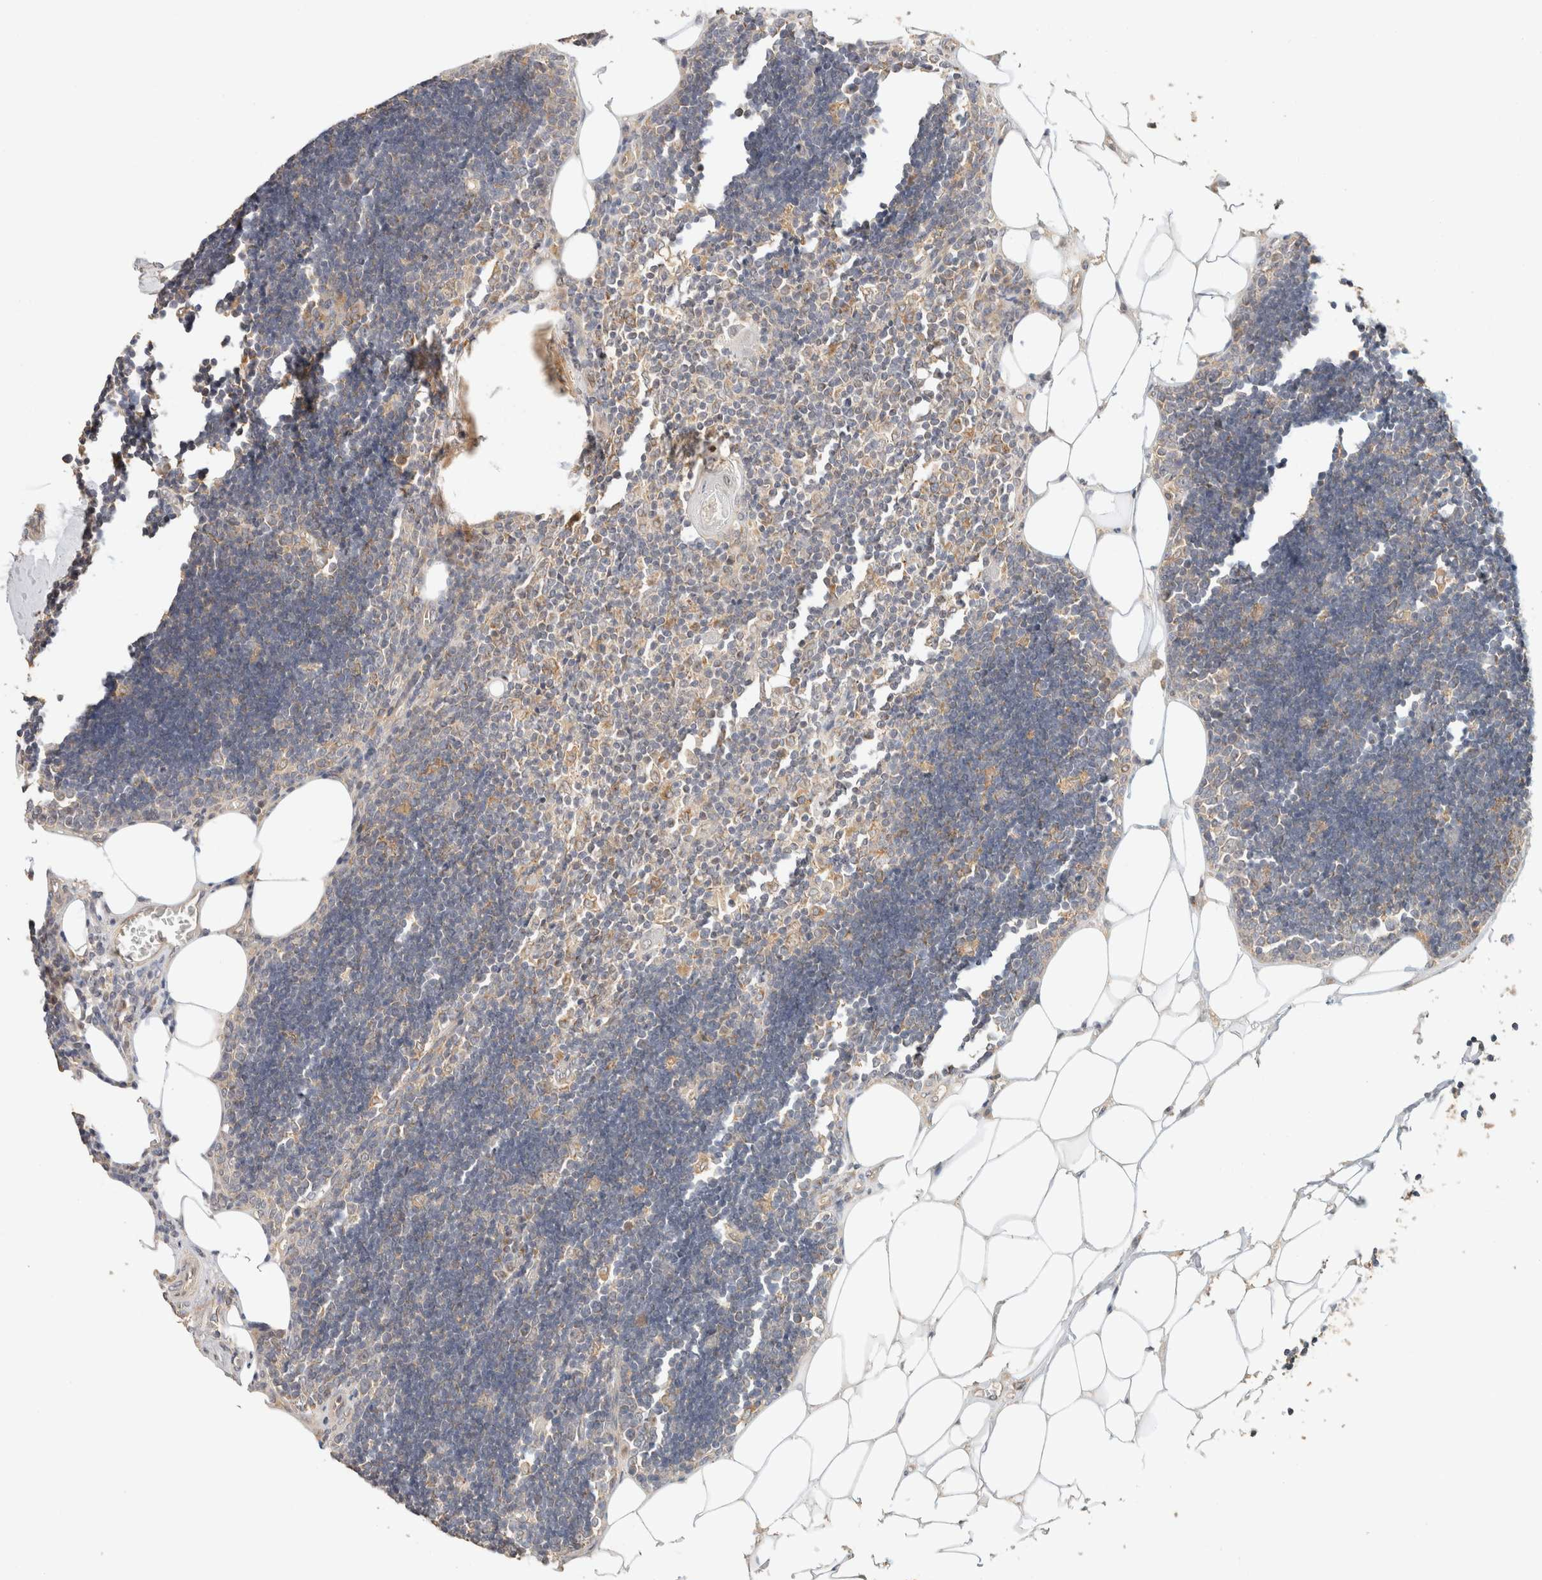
{"staining": {"intensity": "moderate", "quantity": "25%-75%", "location": "cytoplasmic/membranous"}, "tissue": "lymph node", "cell_type": "Germinal center cells", "image_type": "normal", "snomed": [{"axis": "morphology", "description": "Normal tissue, NOS"}, {"axis": "topography", "description": "Lymph node"}], "caption": "Lymph node stained for a protein (brown) displays moderate cytoplasmic/membranous positive positivity in about 25%-75% of germinal center cells.", "gene": "TACC1", "patient": {"sex": "male", "age": 33}}